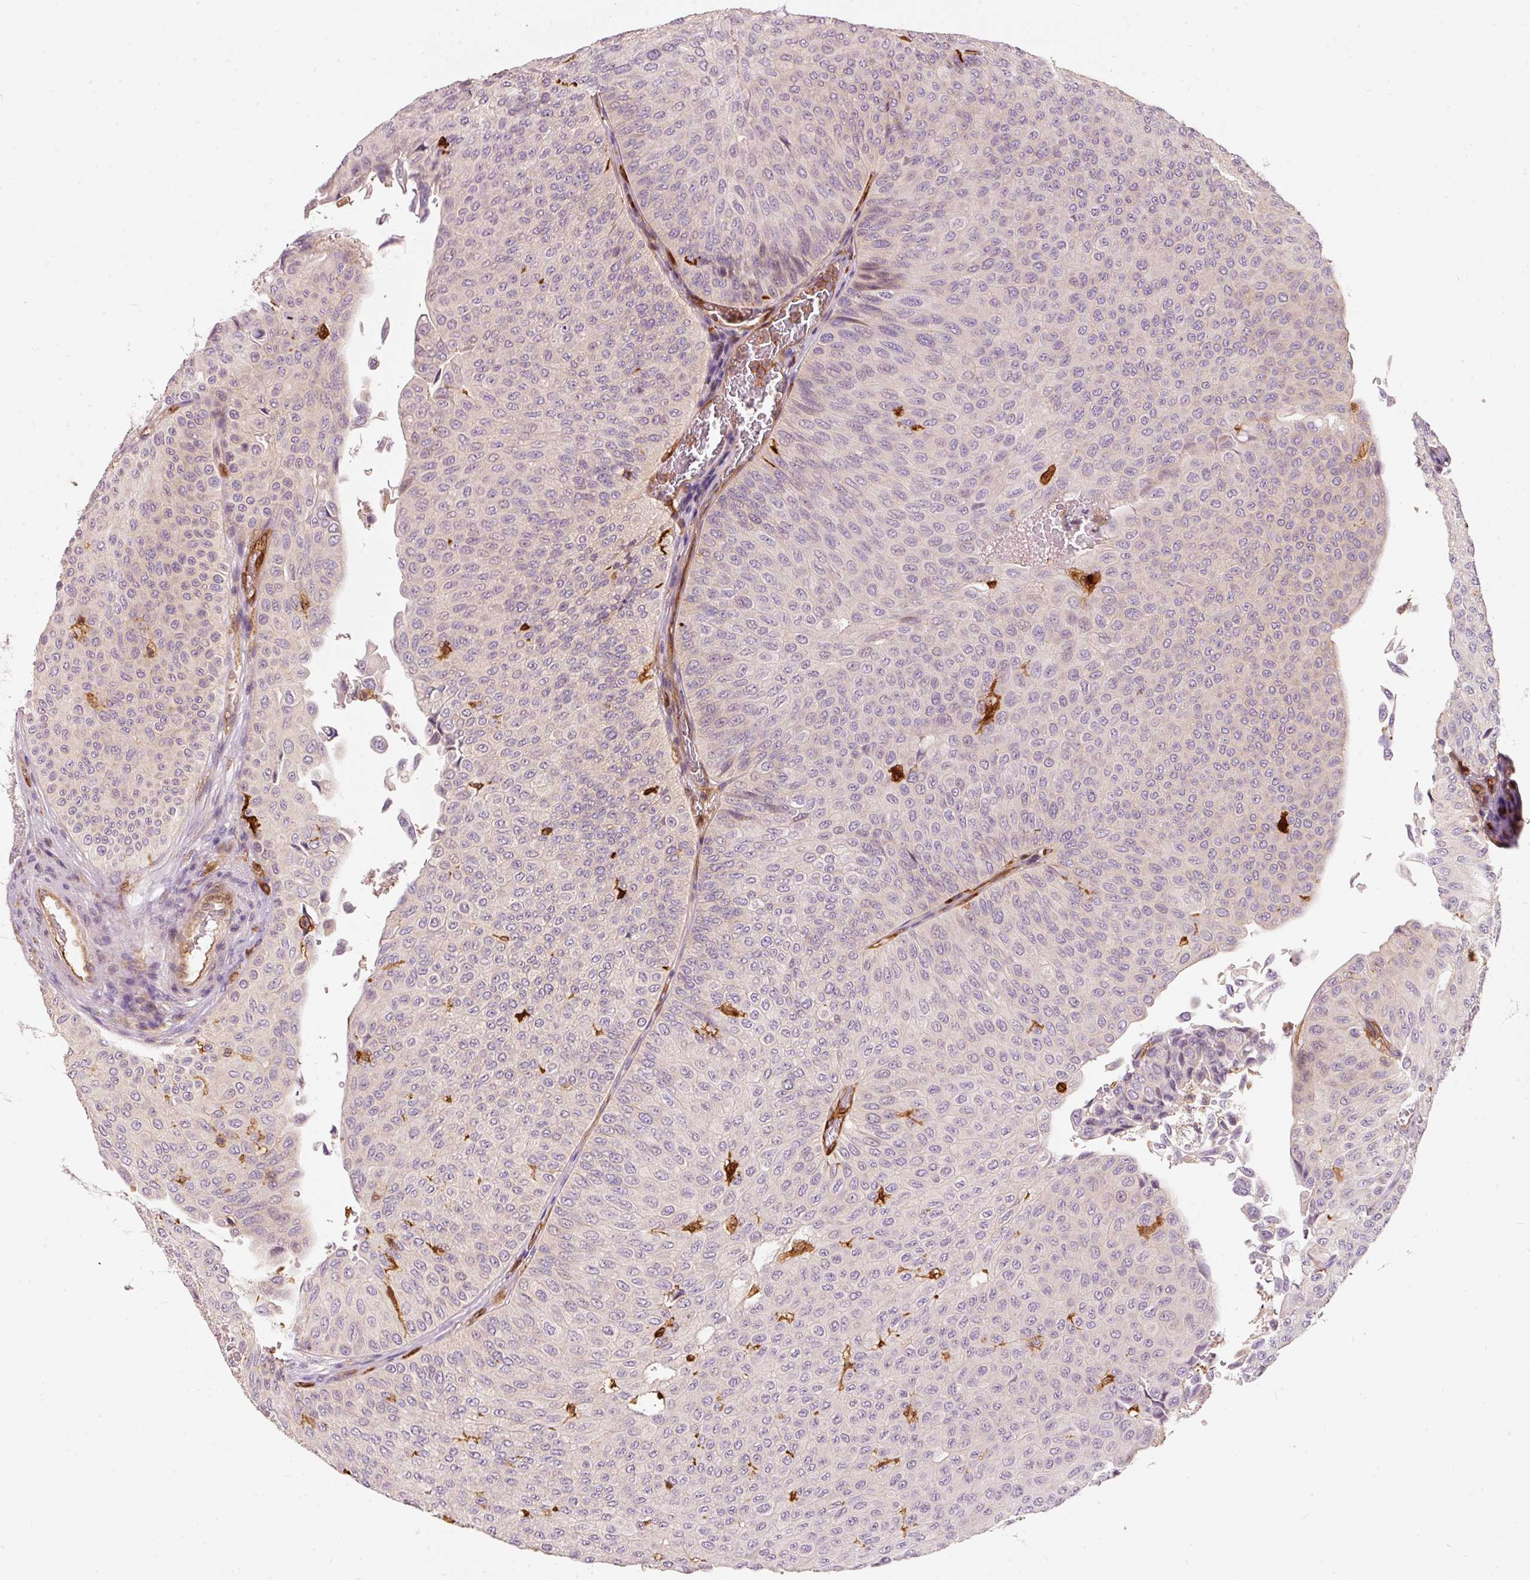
{"staining": {"intensity": "negative", "quantity": "none", "location": "none"}, "tissue": "urothelial cancer", "cell_type": "Tumor cells", "image_type": "cancer", "snomed": [{"axis": "morphology", "description": "Urothelial carcinoma, NOS"}, {"axis": "topography", "description": "Urinary bladder"}], "caption": "High magnification brightfield microscopy of urothelial cancer stained with DAB (brown) and counterstained with hematoxylin (blue): tumor cells show no significant staining.", "gene": "IQGAP2", "patient": {"sex": "male", "age": 59}}